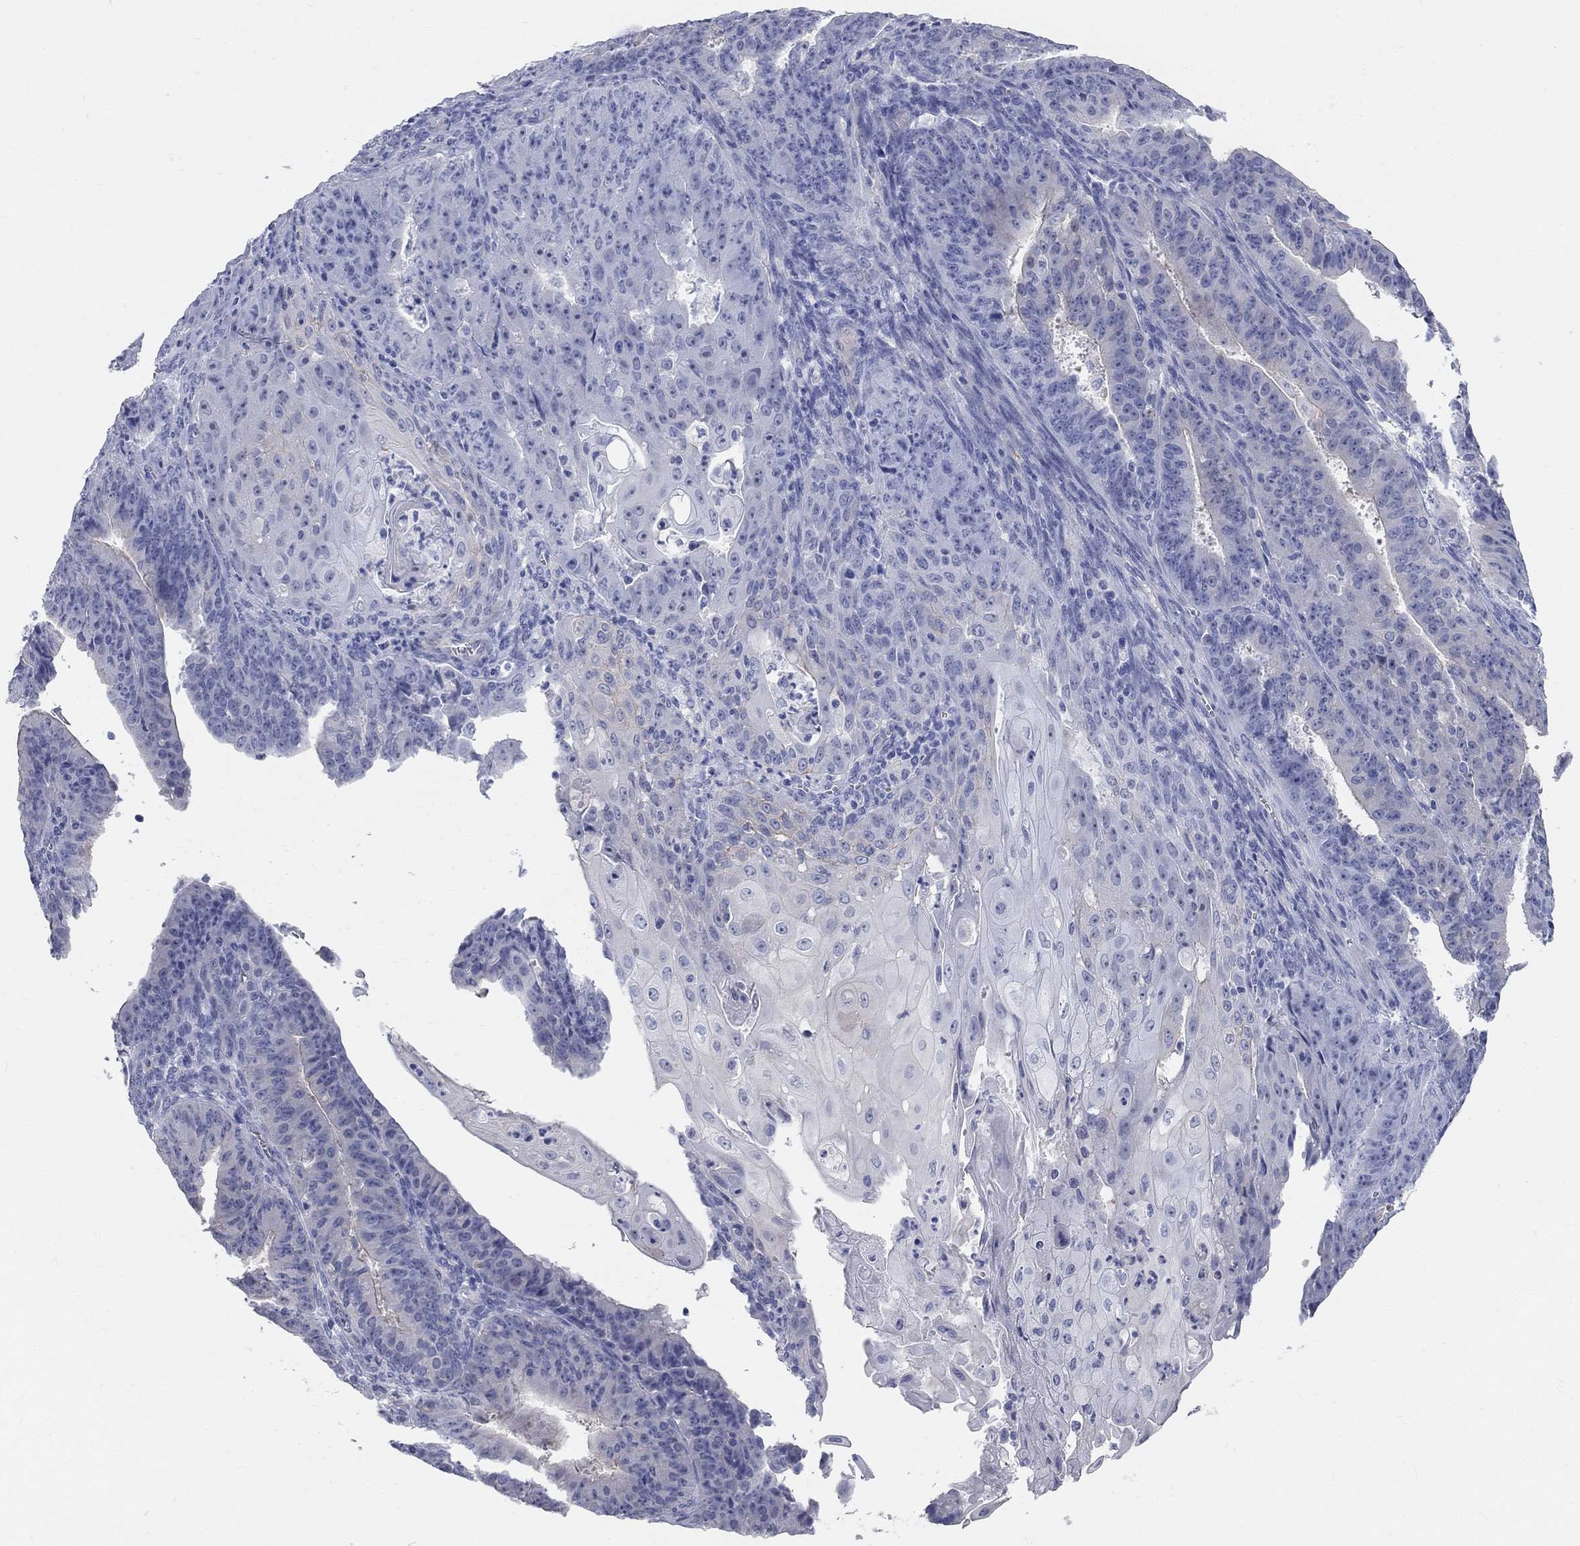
{"staining": {"intensity": "negative", "quantity": "none", "location": "none"}, "tissue": "ovarian cancer", "cell_type": "Tumor cells", "image_type": "cancer", "snomed": [{"axis": "morphology", "description": "Carcinoma, endometroid"}, {"axis": "topography", "description": "Ovary"}], "caption": "The immunohistochemistry (IHC) image has no significant expression in tumor cells of endometroid carcinoma (ovarian) tissue.", "gene": "AOX1", "patient": {"sex": "female", "age": 42}}